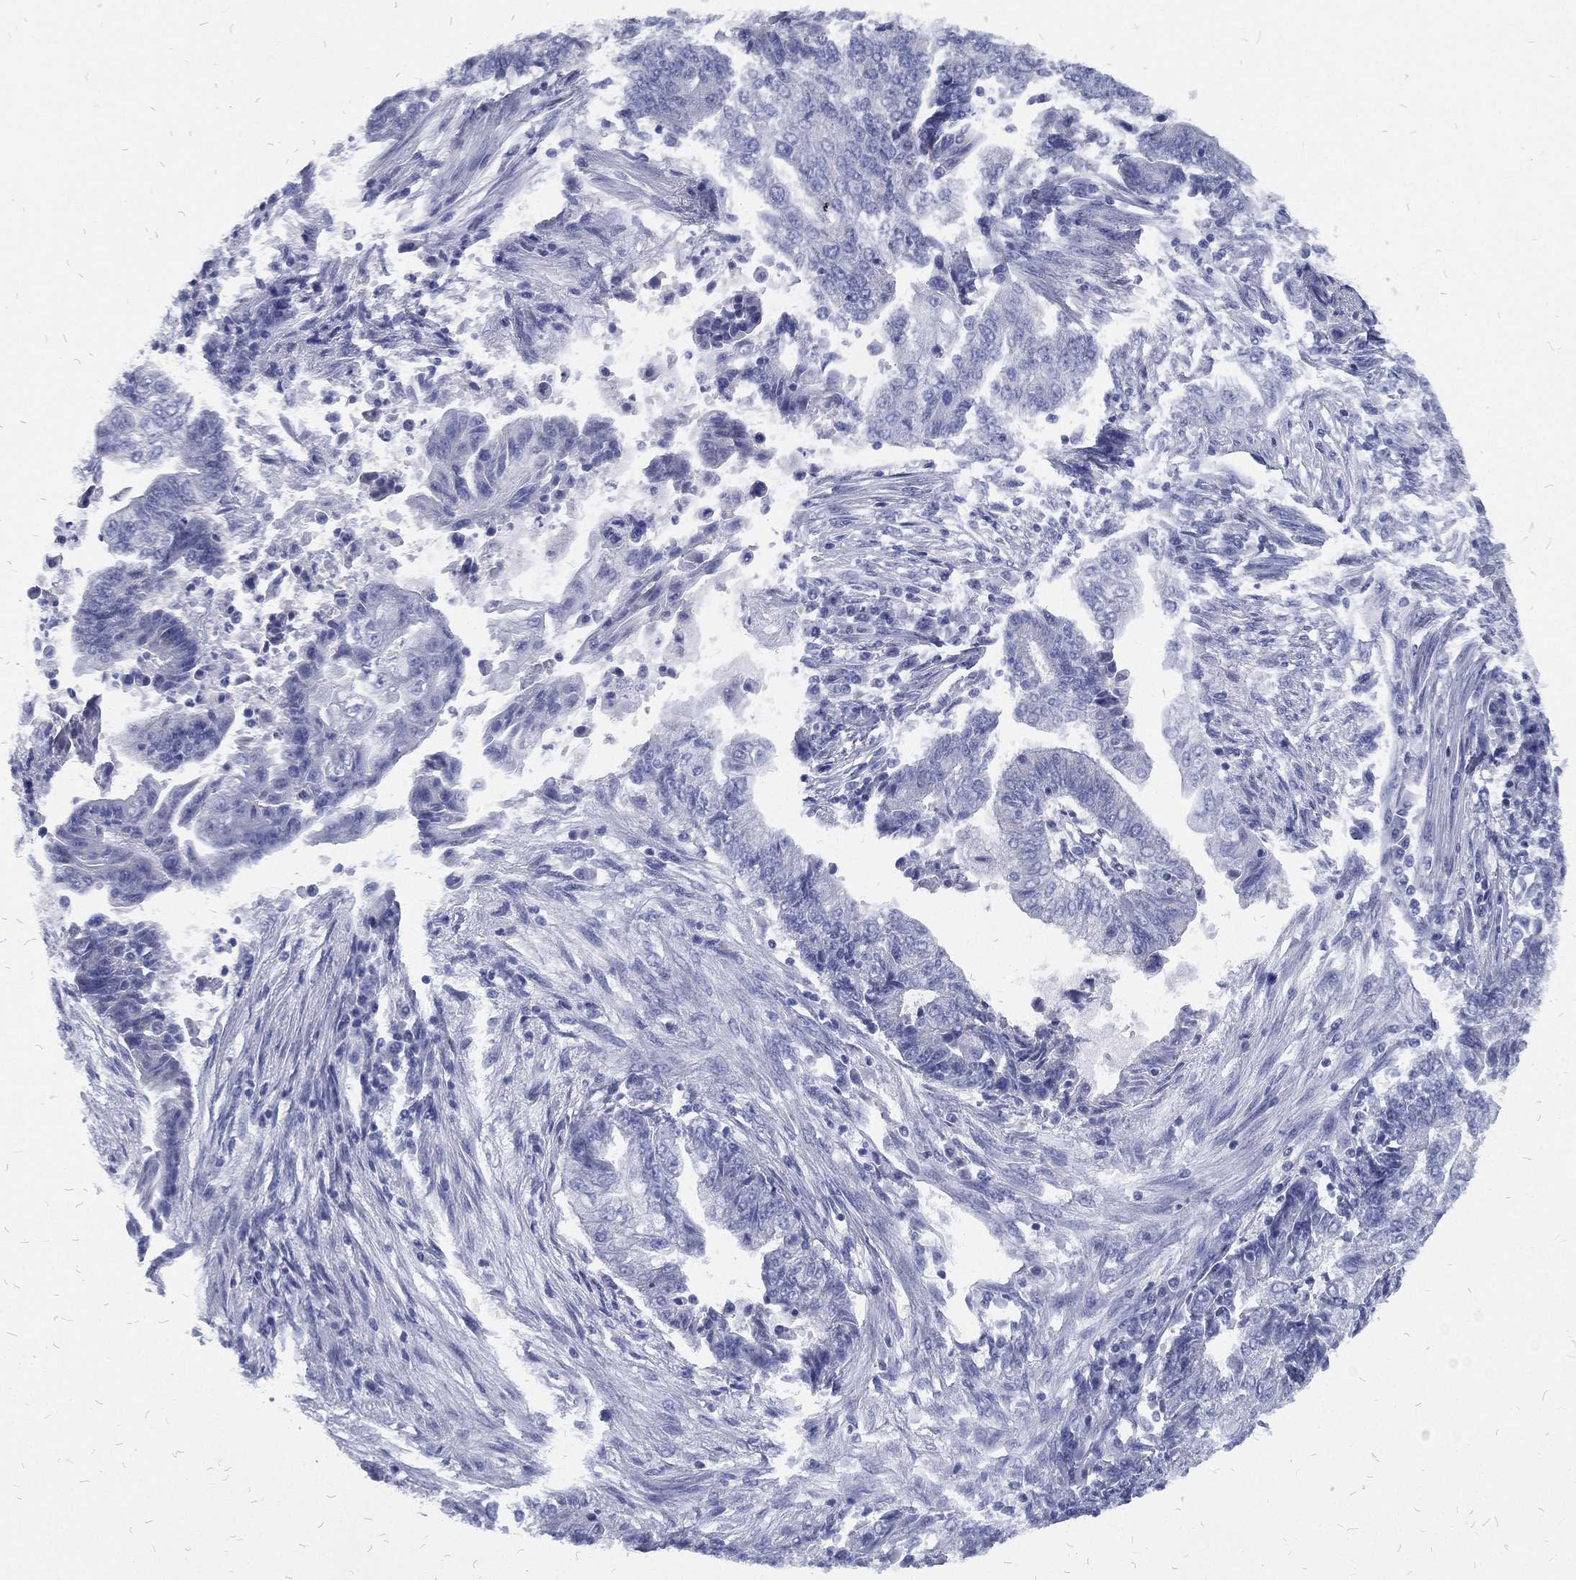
{"staining": {"intensity": "negative", "quantity": "none", "location": "none"}, "tissue": "endometrial cancer", "cell_type": "Tumor cells", "image_type": "cancer", "snomed": [{"axis": "morphology", "description": "Adenocarcinoma, NOS"}, {"axis": "topography", "description": "Uterus"}, {"axis": "topography", "description": "Endometrium"}], "caption": "This is an IHC micrograph of adenocarcinoma (endometrial). There is no expression in tumor cells.", "gene": "RSPH4A", "patient": {"sex": "female", "age": 54}}